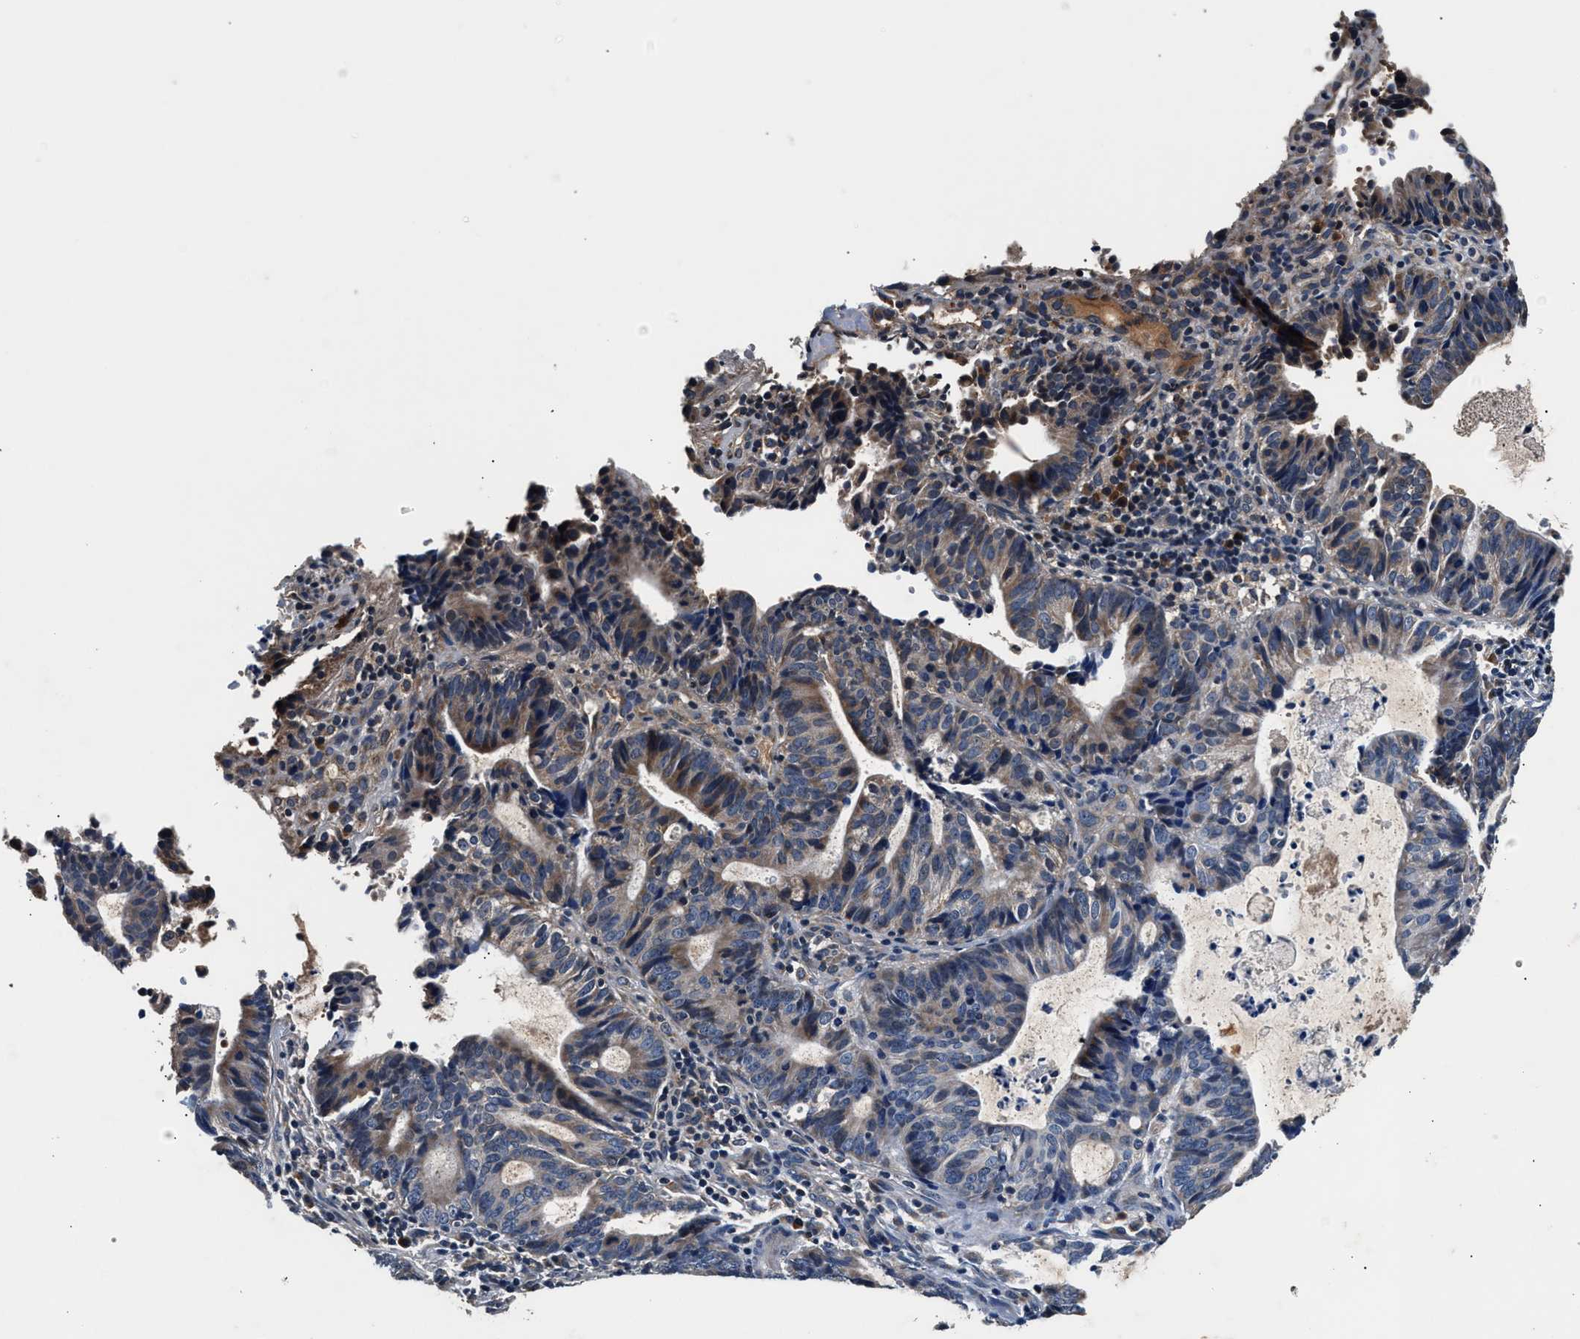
{"staining": {"intensity": "moderate", "quantity": "<25%", "location": "cytoplasmic/membranous"}, "tissue": "endometrial cancer", "cell_type": "Tumor cells", "image_type": "cancer", "snomed": [{"axis": "morphology", "description": "Adenocarcinoma, NOS"}, {"axis": "topography", "description": "Uterus"}], "caption": "Brown immunohistochemical staining in human endometrial cancer (adenocarcinoma) demonstrates moderate cytoplasmic/membranous expression in approximately <25% of tumor cells. (DAB IHC with brightfield microscopy, high magnification).", "gene": "IMMT", "patient": {"sex": "female", "age": 83}}